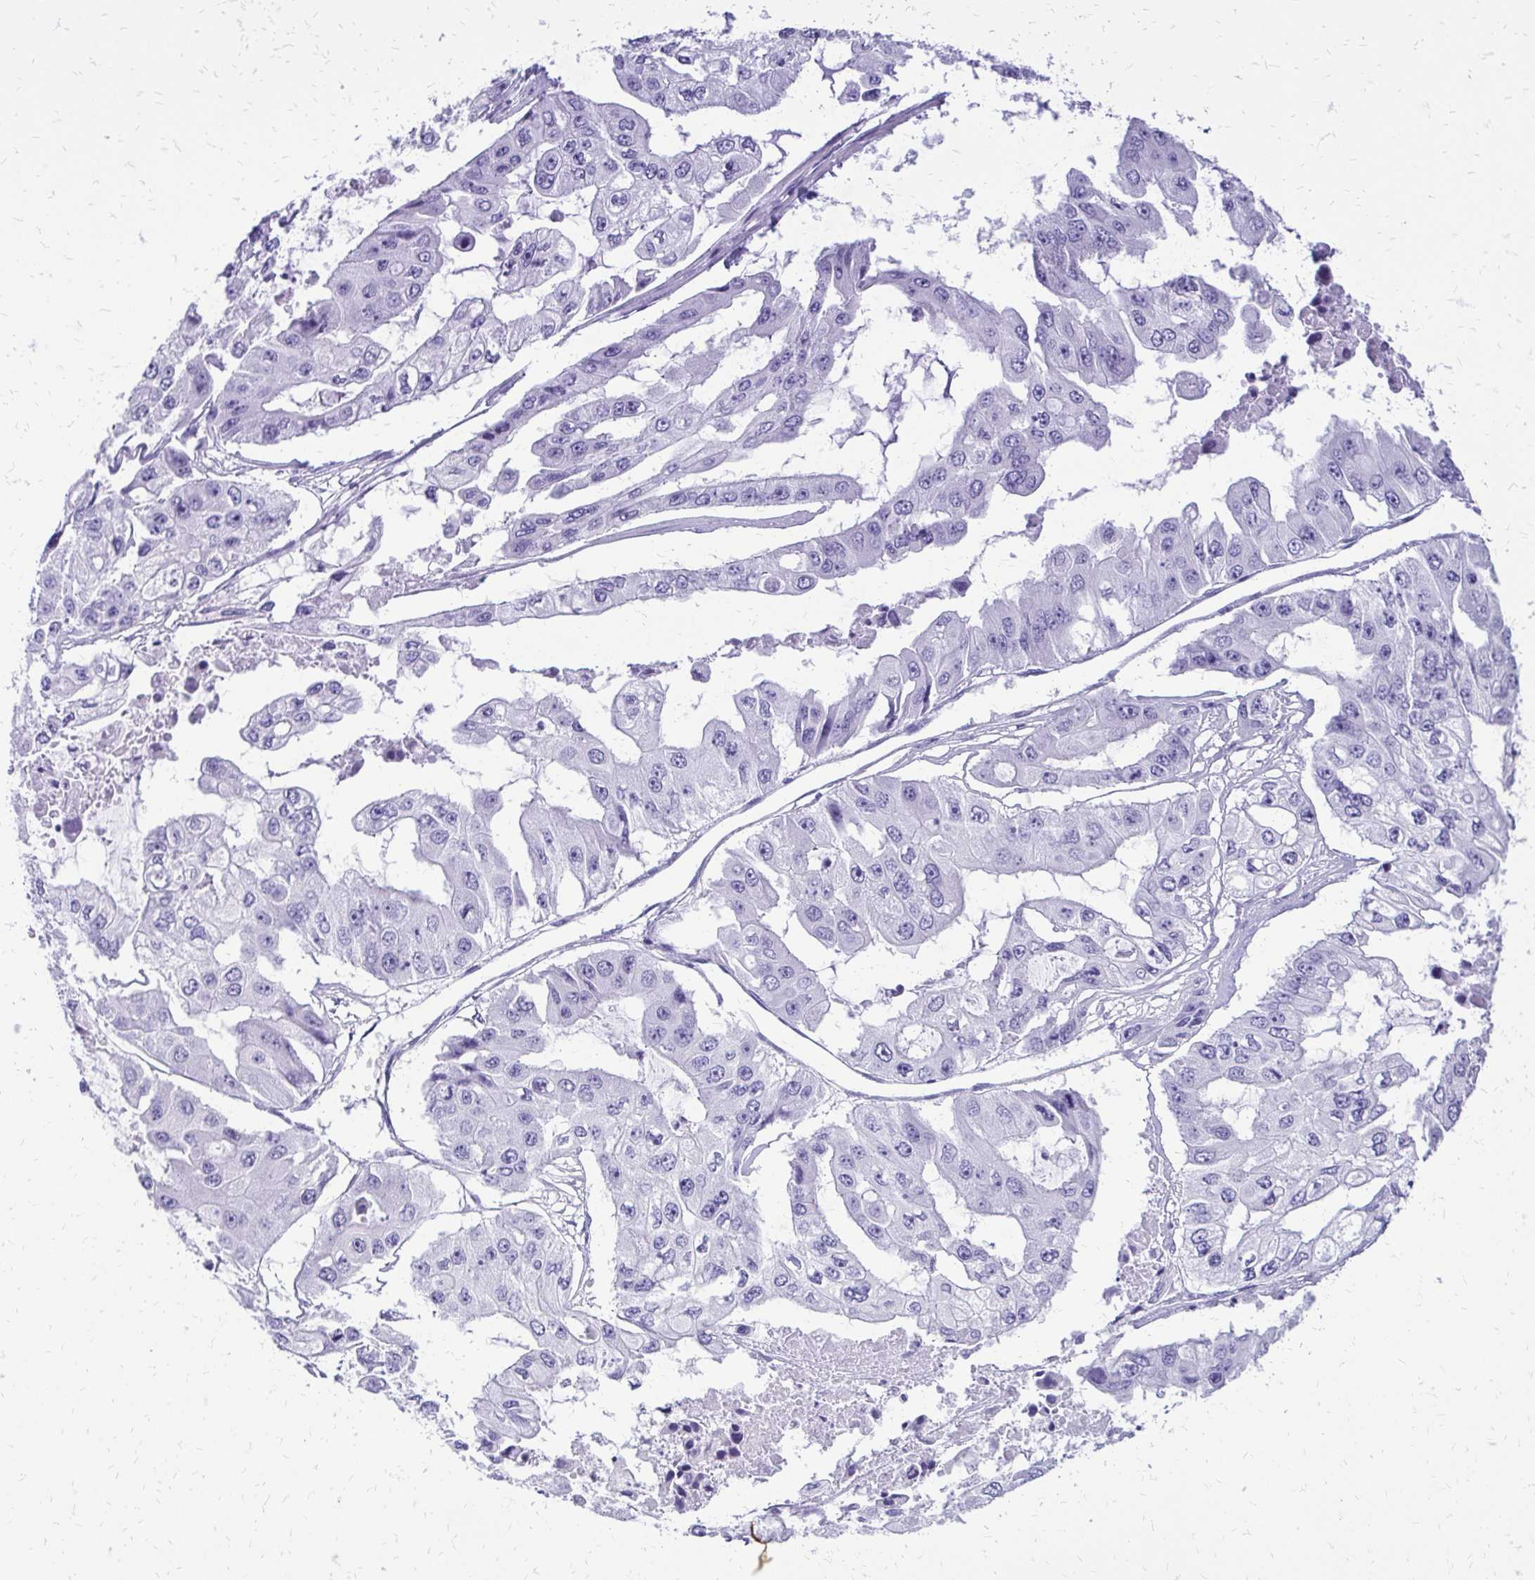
{"staining": {"intensity": "negative", "quantity": "none", "location": "none"}, "tissue": "ovarian cancer", "cell_type": "Tumor cells", "image_type": "cancer", "snomed": [{"axis": "morphology", "description": "Cystadenocarcinoma, serous, NOS"}, {"axis": "topography", "description": "Ovary"}], "caption": "This is a histopathology image of IHC staining of ovarian cancer, which shows no expression in tumor cells. Brightfield microscopy of immunohistochemistry (IHC) stained with DAB (brown) and hematoxylin (blue), captured at high magnification.", "gene": "SLC32A1", "patient": {"sex": "female", "age": 56}}